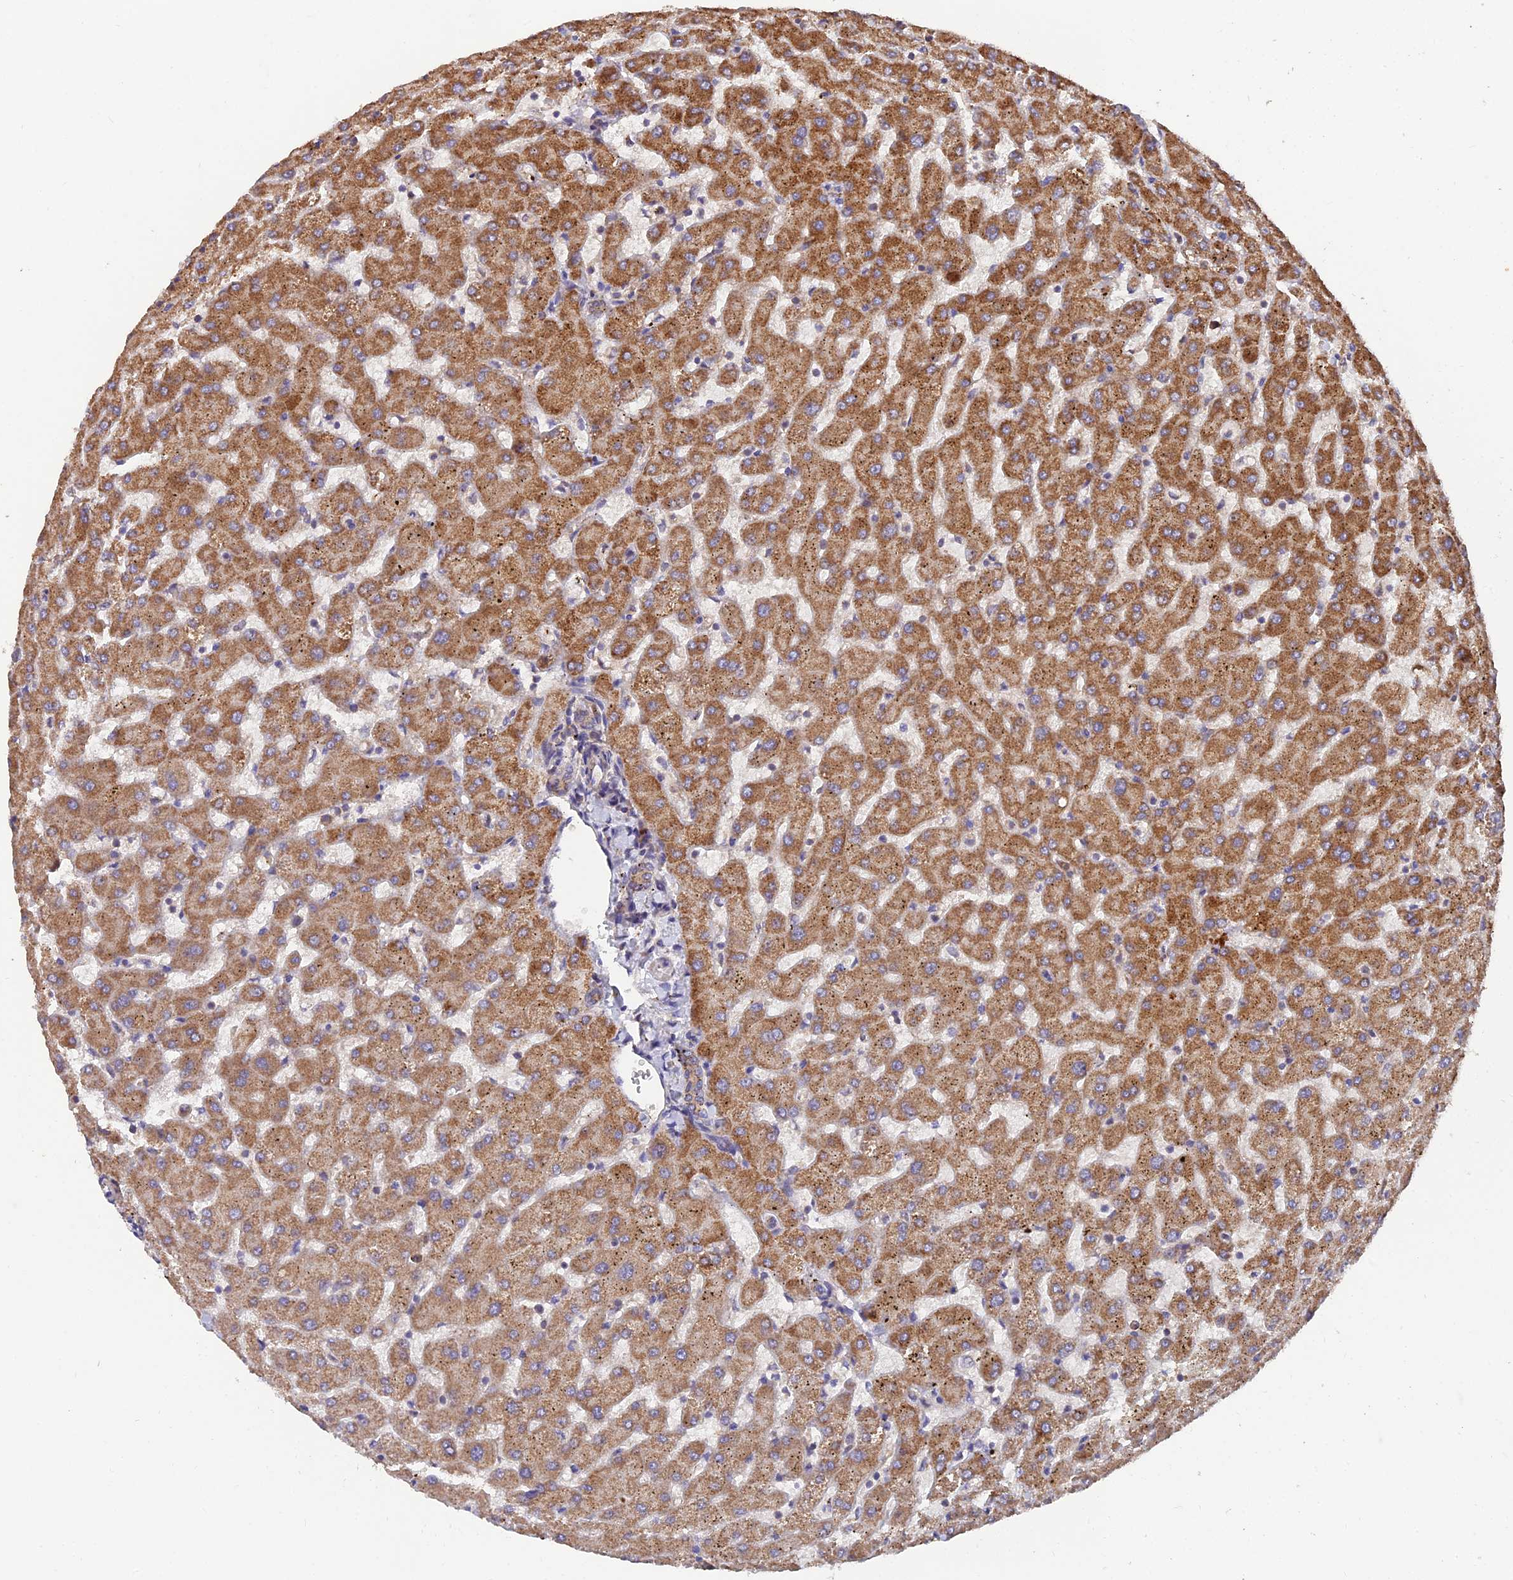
{"staining": {"intensity": "weak", "quantity": "25%-75%", "location": "cytoplasmic/membranous"}, "tissue": "liver", "cell_type": "Cholangiocytes", "image_type": "normal", "snomed": [{"axis": "morphology", "description": "Normal tissue, NOS"}, {"axis": "topography", "description": "Liver"}], "caption": "This micrograph demonstrates benign liver stained with IHC to label a protein in brown. The cytoplasmic/membranous of cholangiocytes show weak positivity for the protein. Nuclei are counter-stained blue.", "gene": "IFT22", "patient": {"sex": "female", "age": 63}}